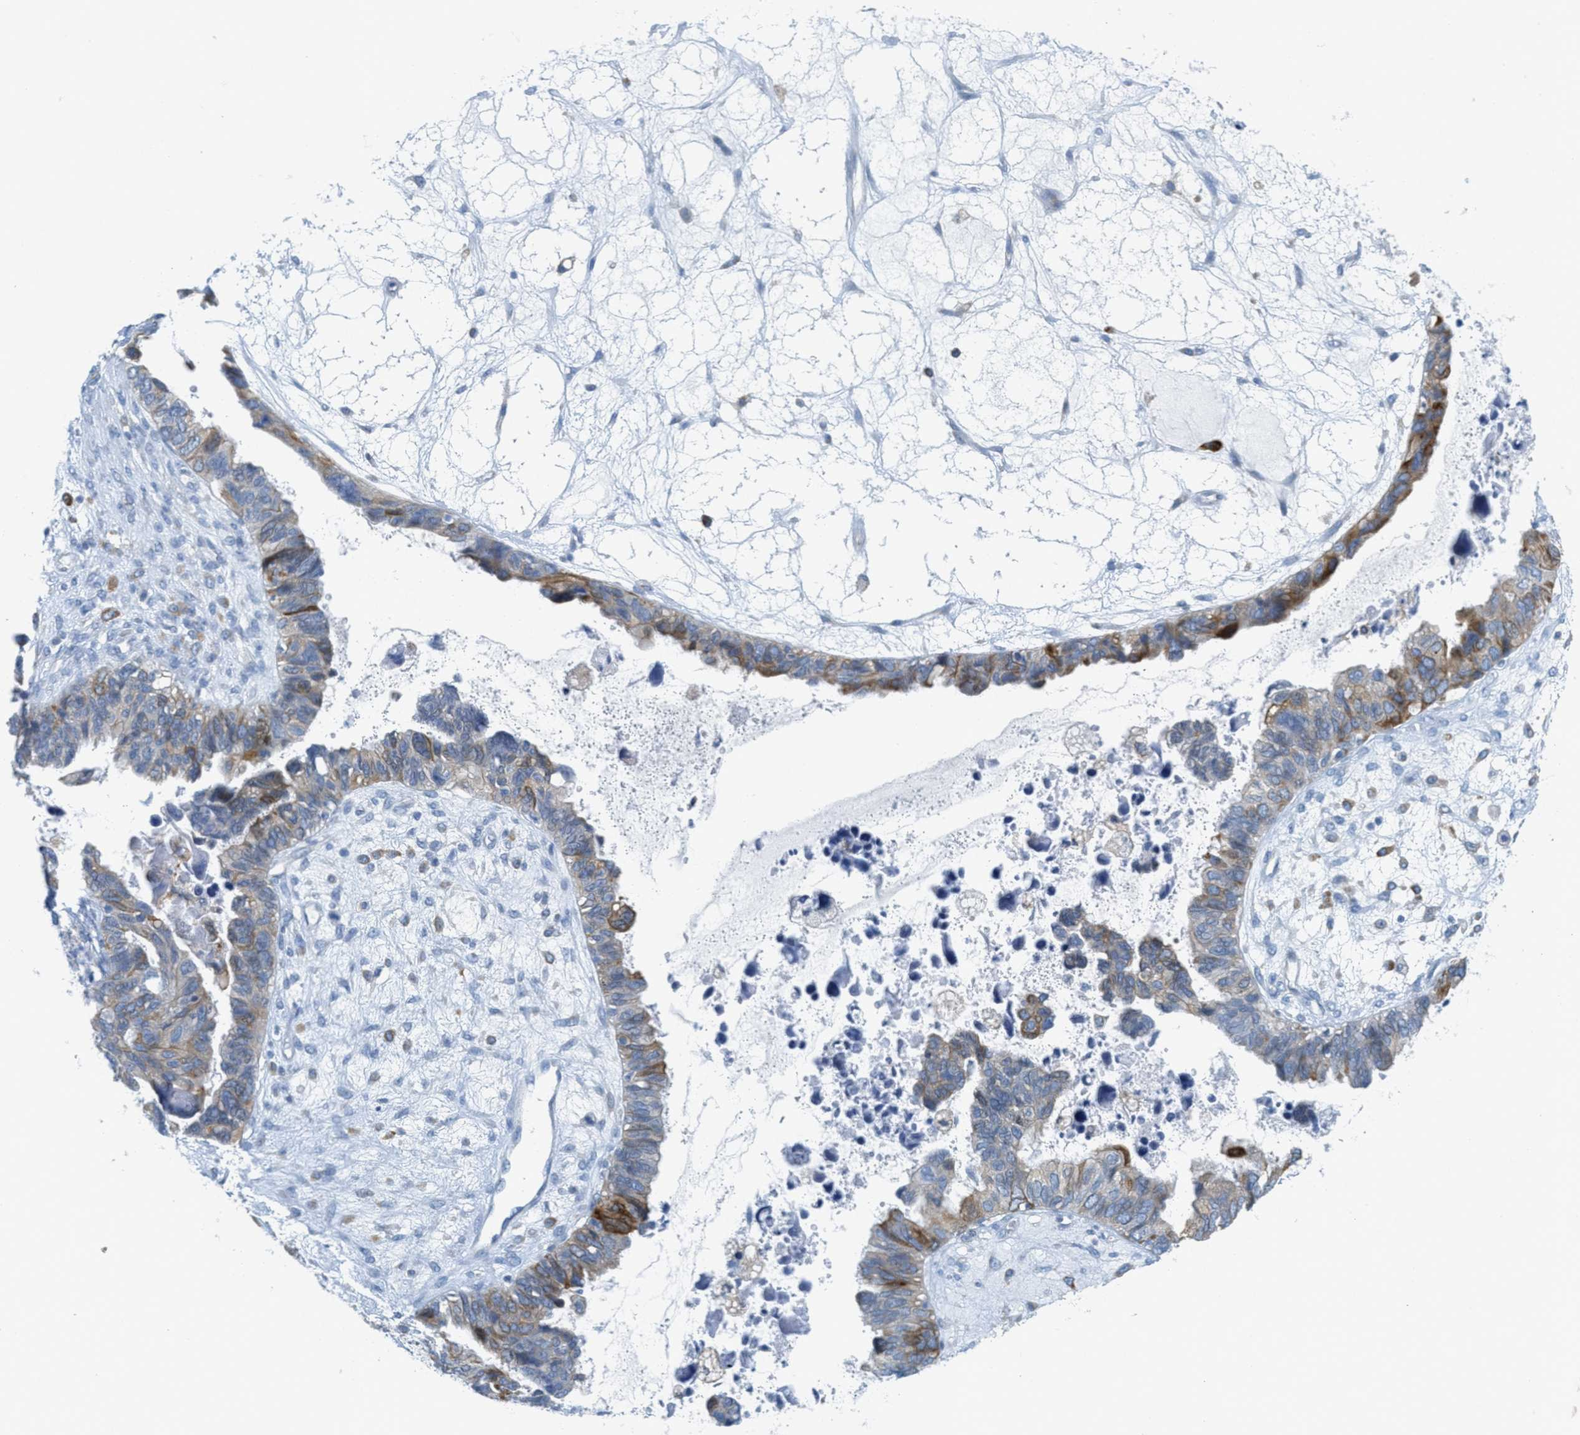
{"staining": {"intensity": "moderate", "quantity": "<25%", "location": "cytoplasmic/membranous"}, "tissue": "ovarian cancer", "cell_type": "Tumor cells", "image_type": "cancer", "snomed": [{"axis": "morphology", "description": "Cystadenocarcinoma, serous, NOS"}, {"axis": "topography", "description": "Ovary"}], "caption": "Tumor cells exhibit moderate cytoplasmic/membranous positivity in about <25% of cells in ovarian cancer (serous cystadenocarcinoma). The protein of interest is shown in brown color, while the nuclei are stained blue.", "gene": "TEX264", "patient": {"sex": "female", "age": 79}}